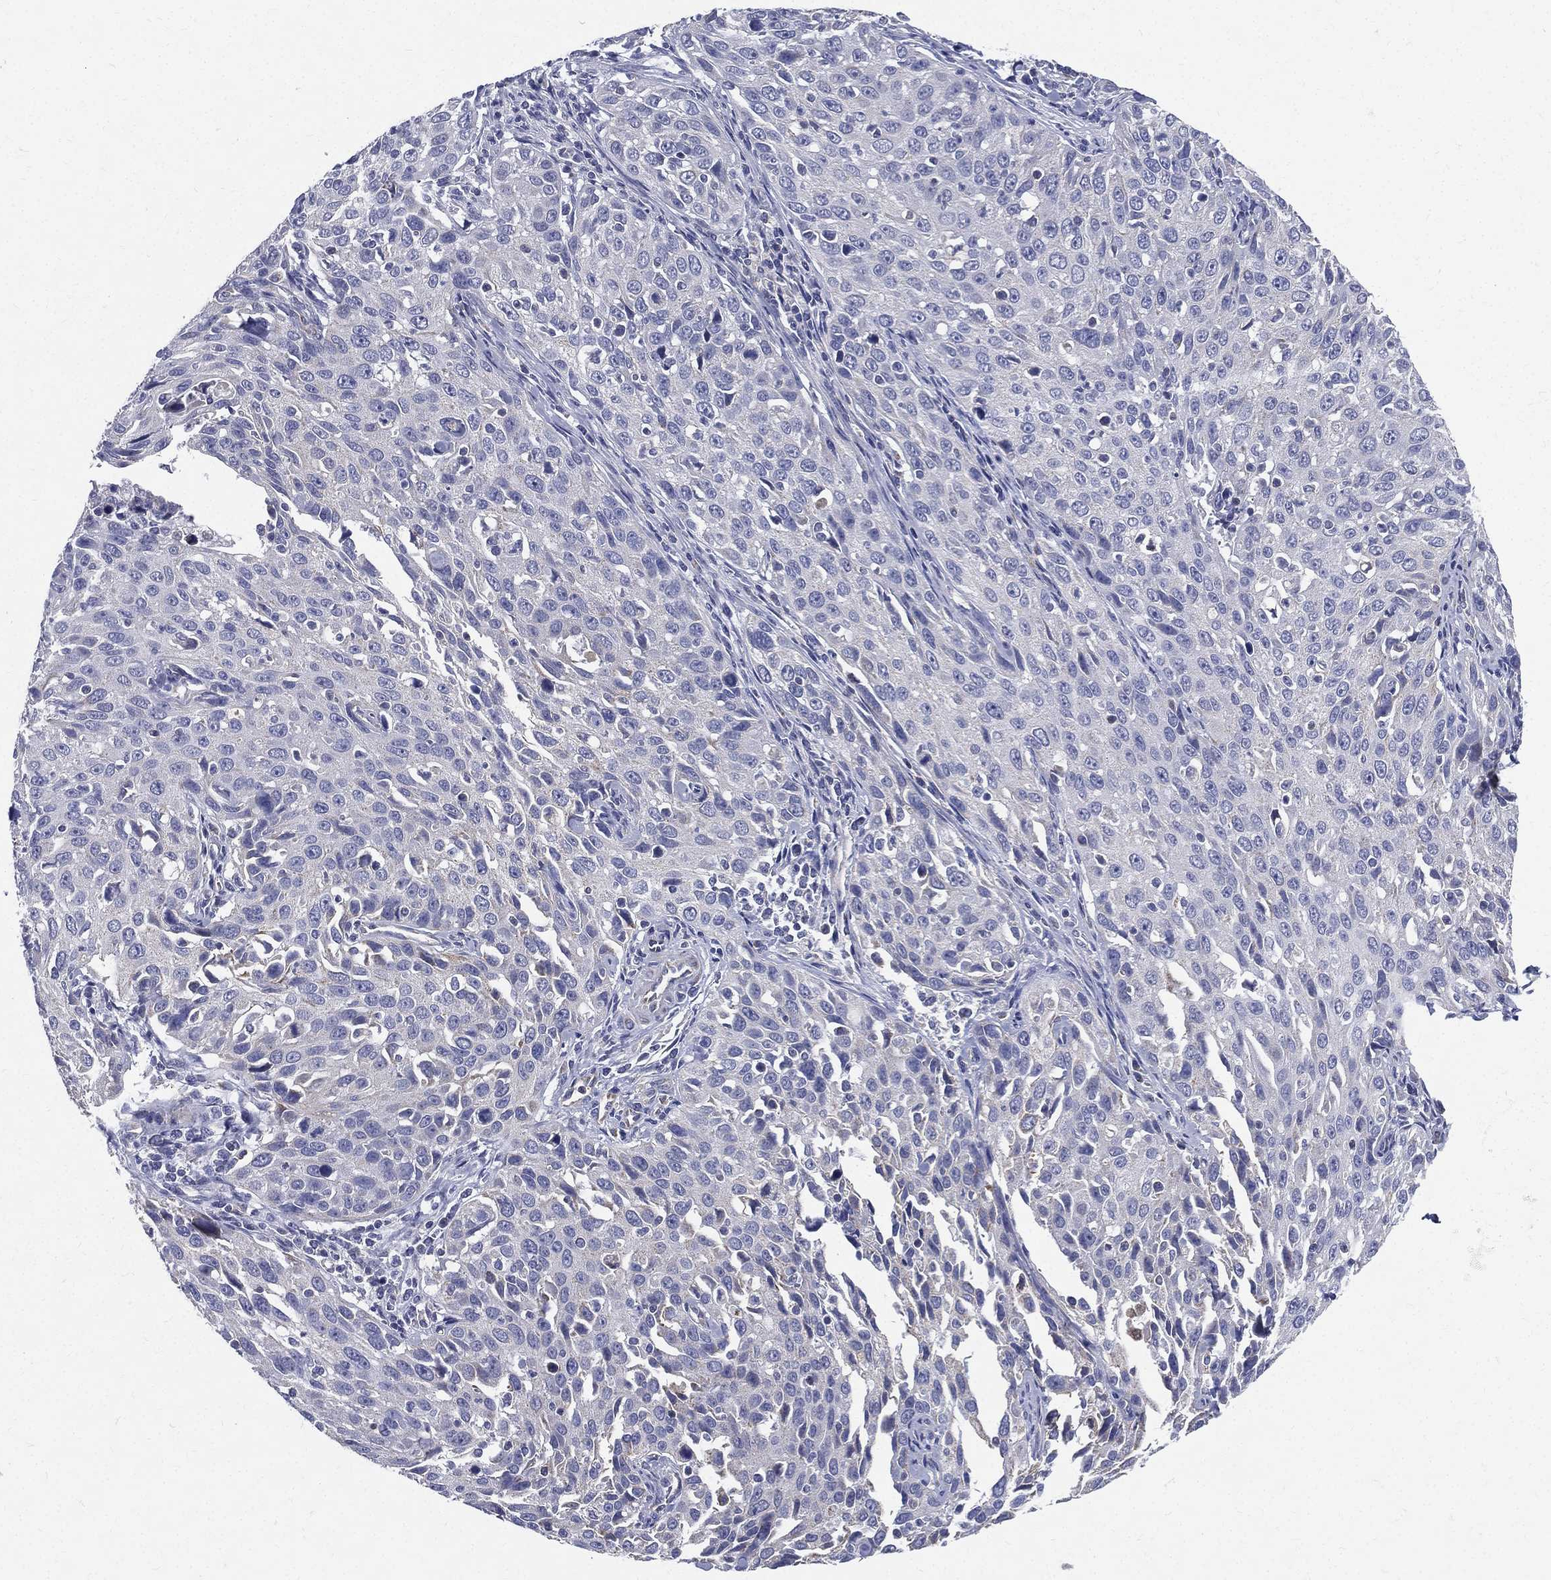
{"staining": {"intensity": "negative", "quantity": "none", "location": "none"}, "tissue": "cervical cancer", "cell_type": "Tumor cells", "image_type": "cancer", "snomed": [{"axis": "morphology", "description": "Squamous cell carcinoma, NOS"}, {"axis": "topography", "description": "Cervix"}], "caption": "Immunohistochemical staining of human cervical squamous cell carcinoma shows no significant positivity in tumor cells. Brightfield microscopy of immunohistochemistry (IHC) stained with DAB (3,3'-diaminobenzidine) (brown) and hematoxylin (blue), captured at high magnification.", "gene": "PWWP3A", "patient": {"sex": "female", "age": 26}}